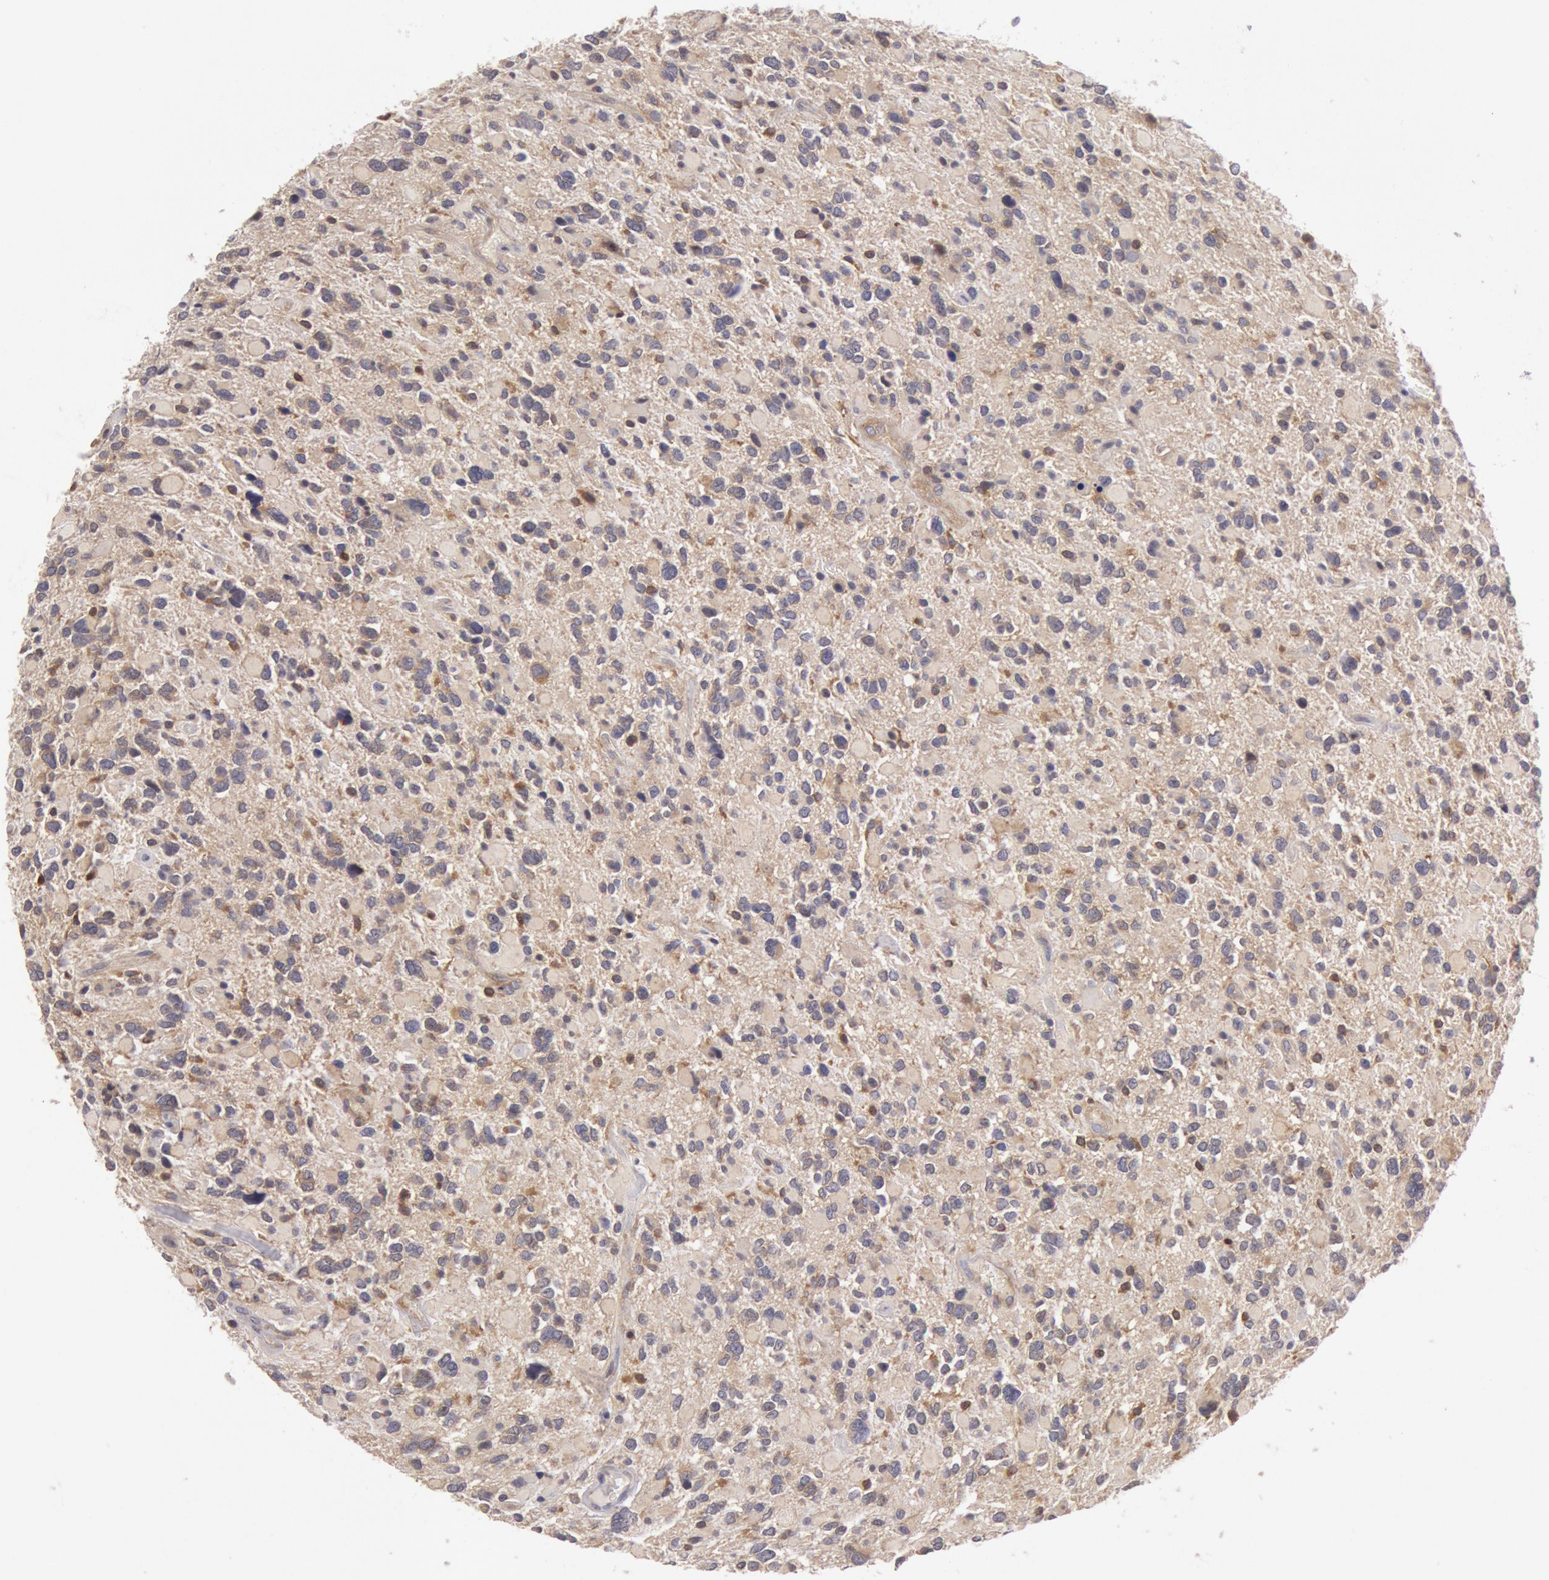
{"staining": {"intensity": "moderate", "quantity": "<25%", "location": "cytoplasmic/membranous"}, "tissue": "glioma", "cell_type": "Tumor cells", "image_type": "cancer", "snomed": [{"axis": "morphology", "description": "Glioma, malignant, High grade"}, {"axis": "topography", "description": "Brain"}], "caption": "A photomicrograph of human high-grade glioma (malignant) stained for a protein reveals moderate cytoplasmic/membranous brown staining in tumor cells. (Stains: DAB in brown, nuclei in blue, Microscopy: brightfield microscopy at high magnification).", "gene": "PIK3R1", "patient": {"sex": "female", "age": 37}}